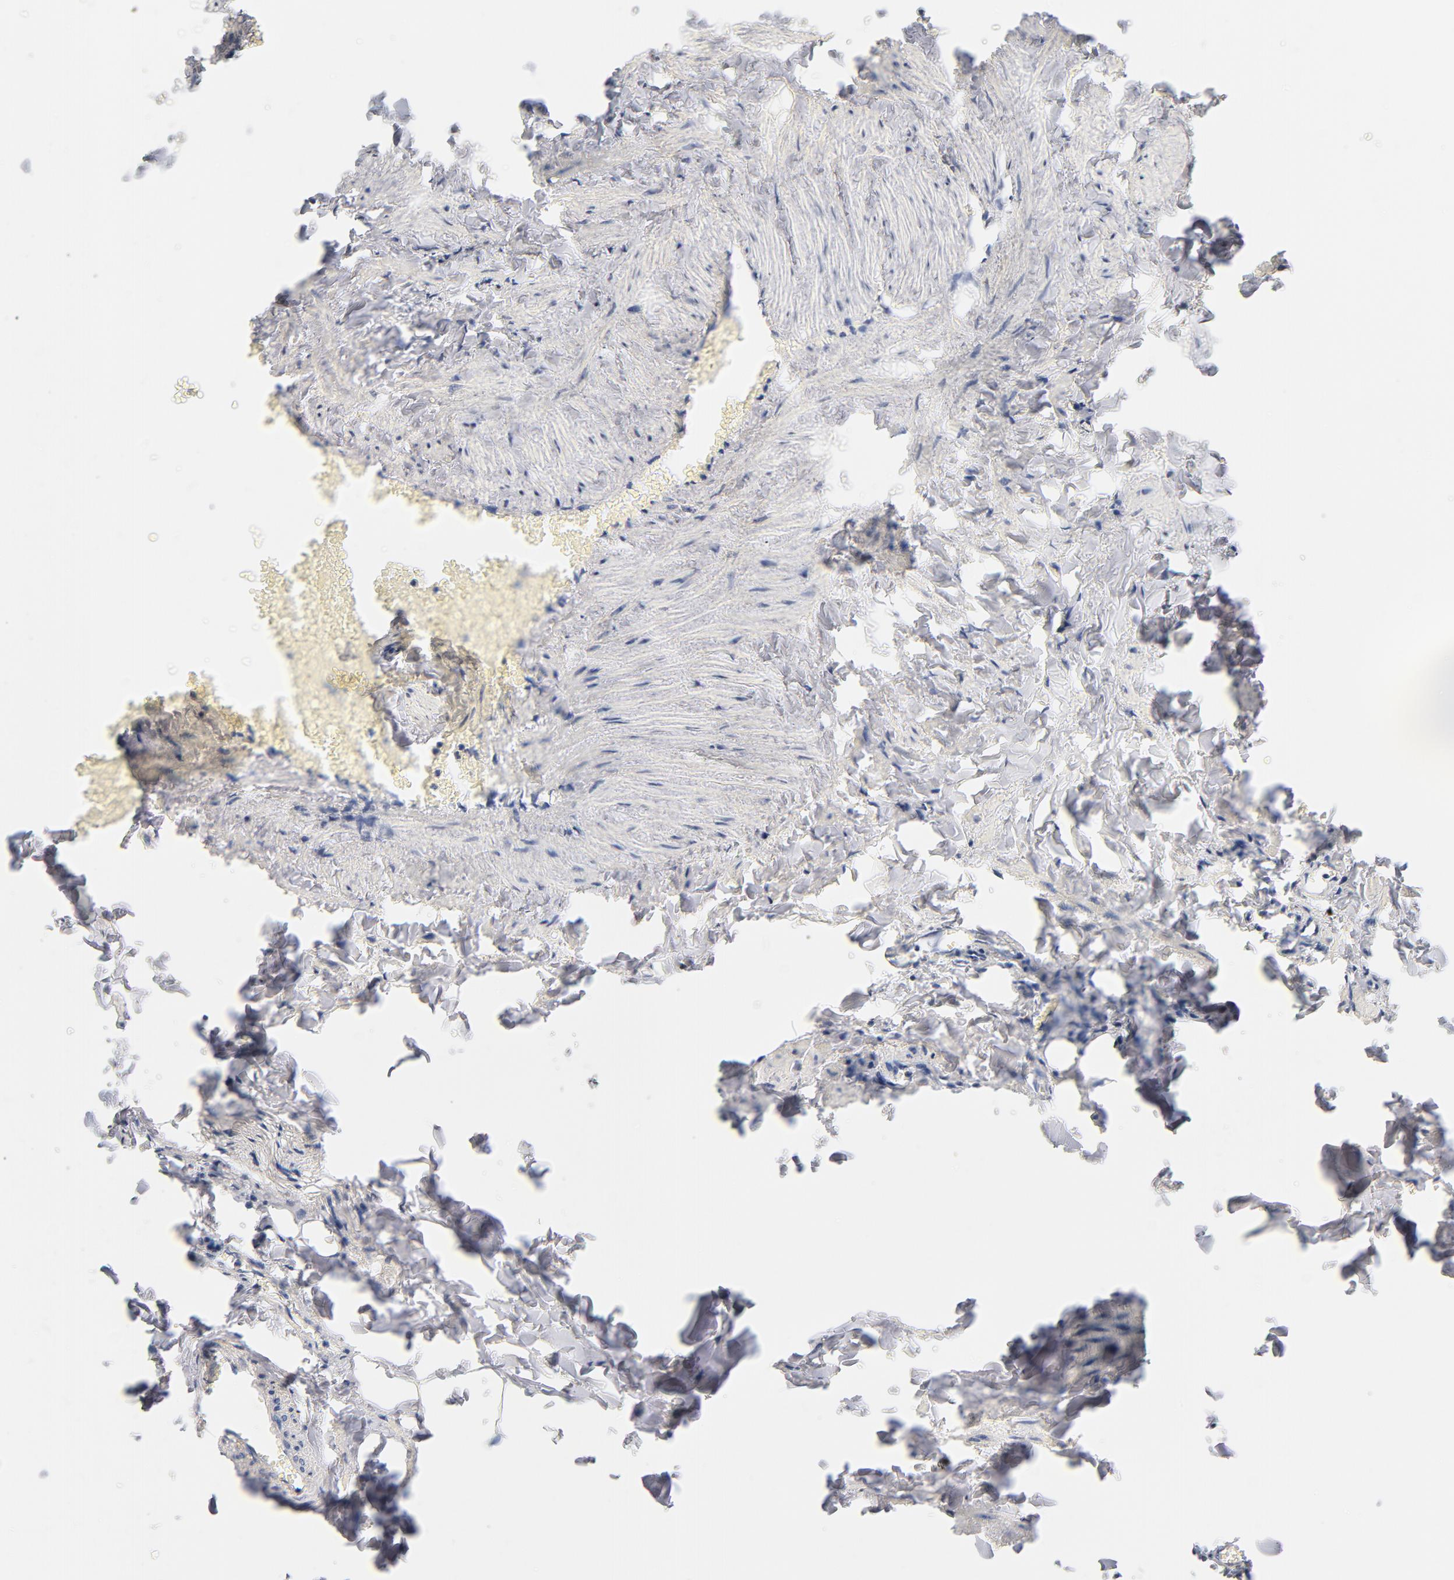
{"staining": {"intensity": "negative", "quantity": "none", "location": "none"}, "tissue": "adipose tissue", "cell_type": "Adipocytes", "image_type": "normal", "snomed": [{"axis": "morphology", "description": "Normal tissue, NOS"}, {"axis": "topography", "description": "Vascular tissue"}], "caption": "Micrograph shows no protein expression in adipocytes of normal adipose tissue. Brightfield microscopy of immunohistochemistry stained with DAB (3,3'-diaminobenzidine) (brown) and hematoxylin (blue), captured at high magnification.", "gene": "EZR", "patient": {"sex": "male", "age": 41}}